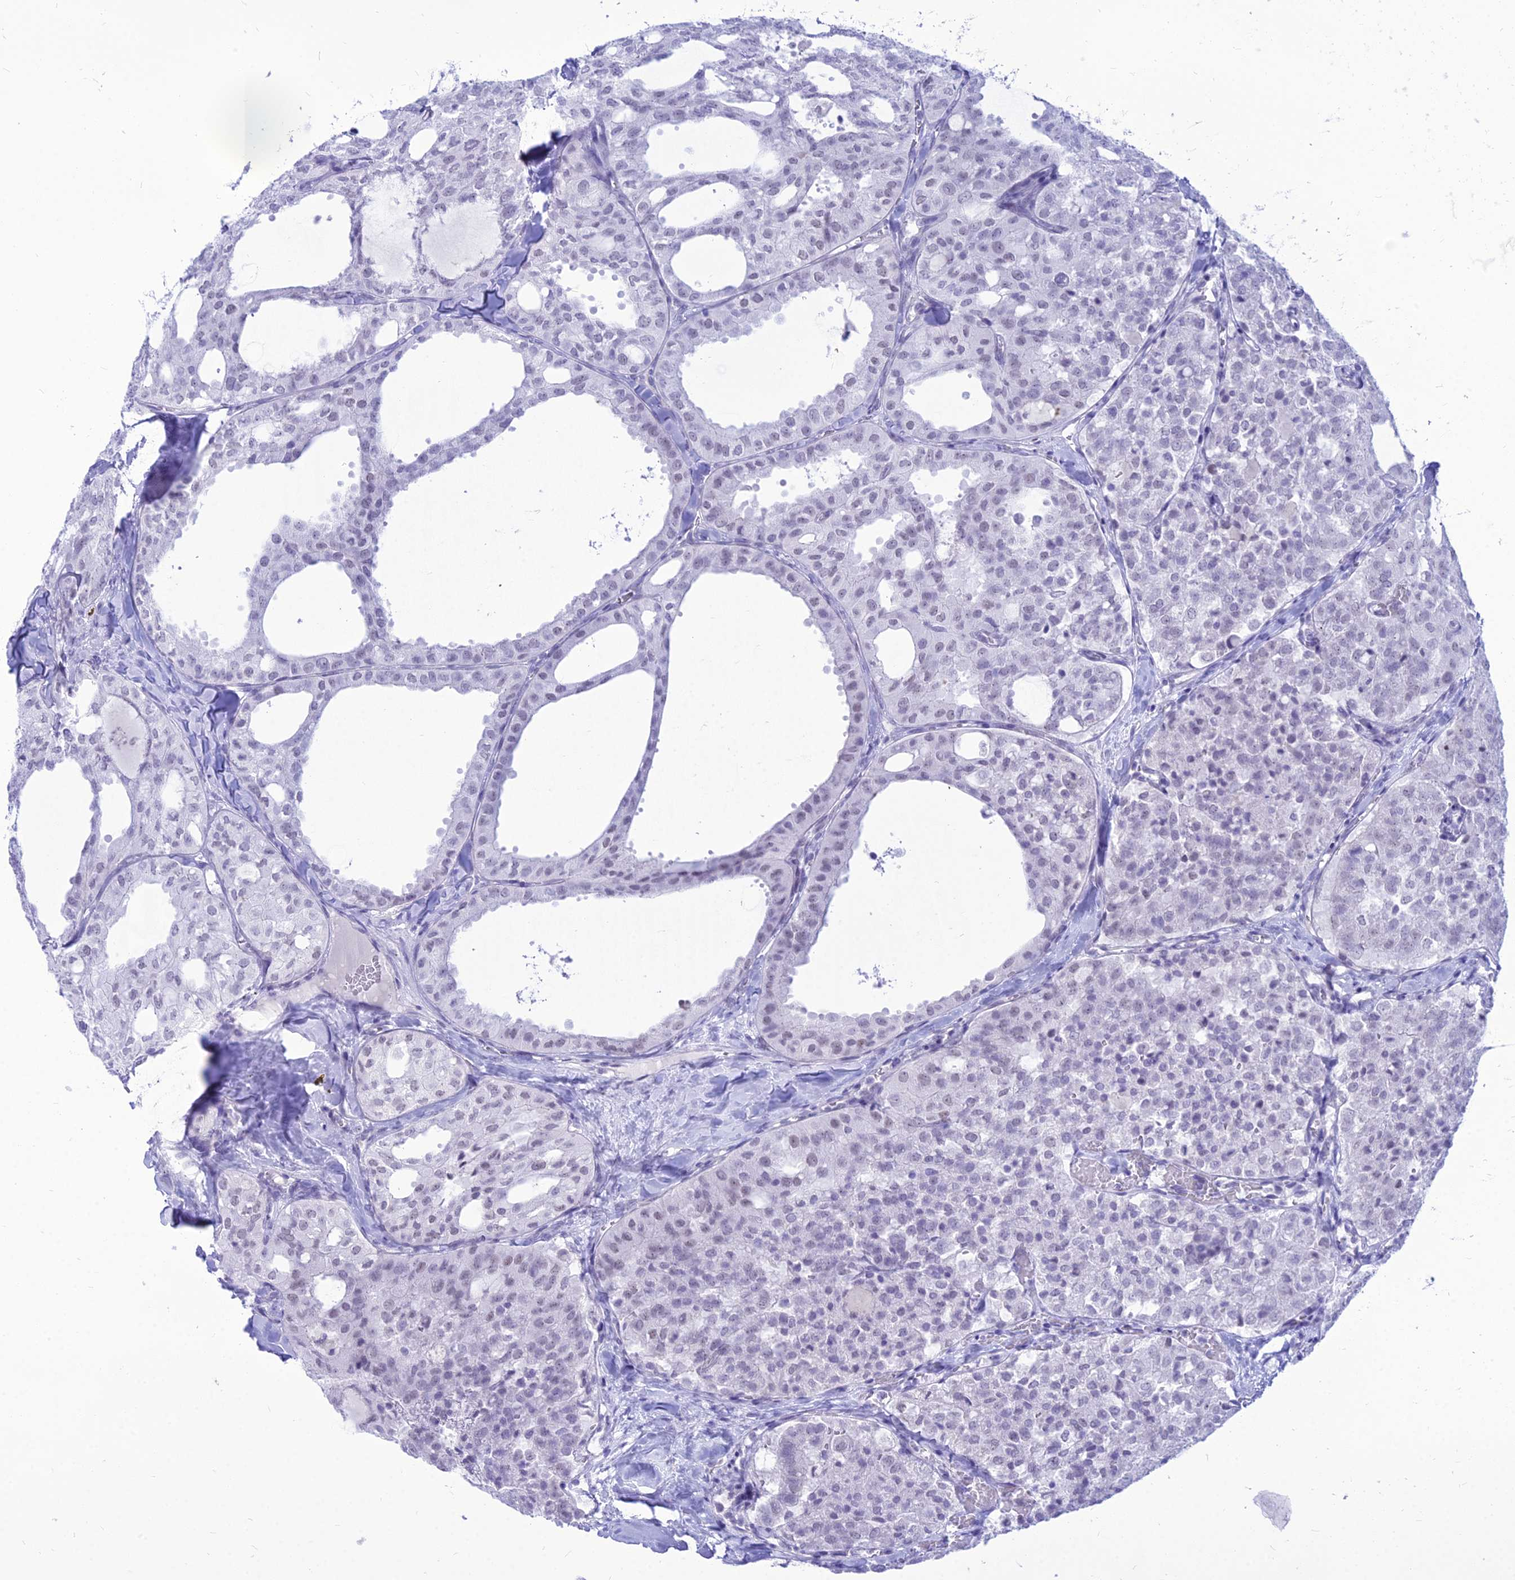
{"staining": {"intensity": "weak", "quantity": "<25%", "location": "nuclear"}, "tissue": "thyroid cancer", "cell_type": "Tumor cells", "image_type": "cancer", "snomed": [{"axis": "morphology", "description": "Follicular adenoma carcinoma, NOS"}, {"axis": "topography", "description": "Thyroid gland"}], "caption": "Image shows no protein expression in tumor cells of thyroid follicular adenoma carcinoma tissue.", "gene": "DHX40", "patient": {"sex": "male", "age": 75}}